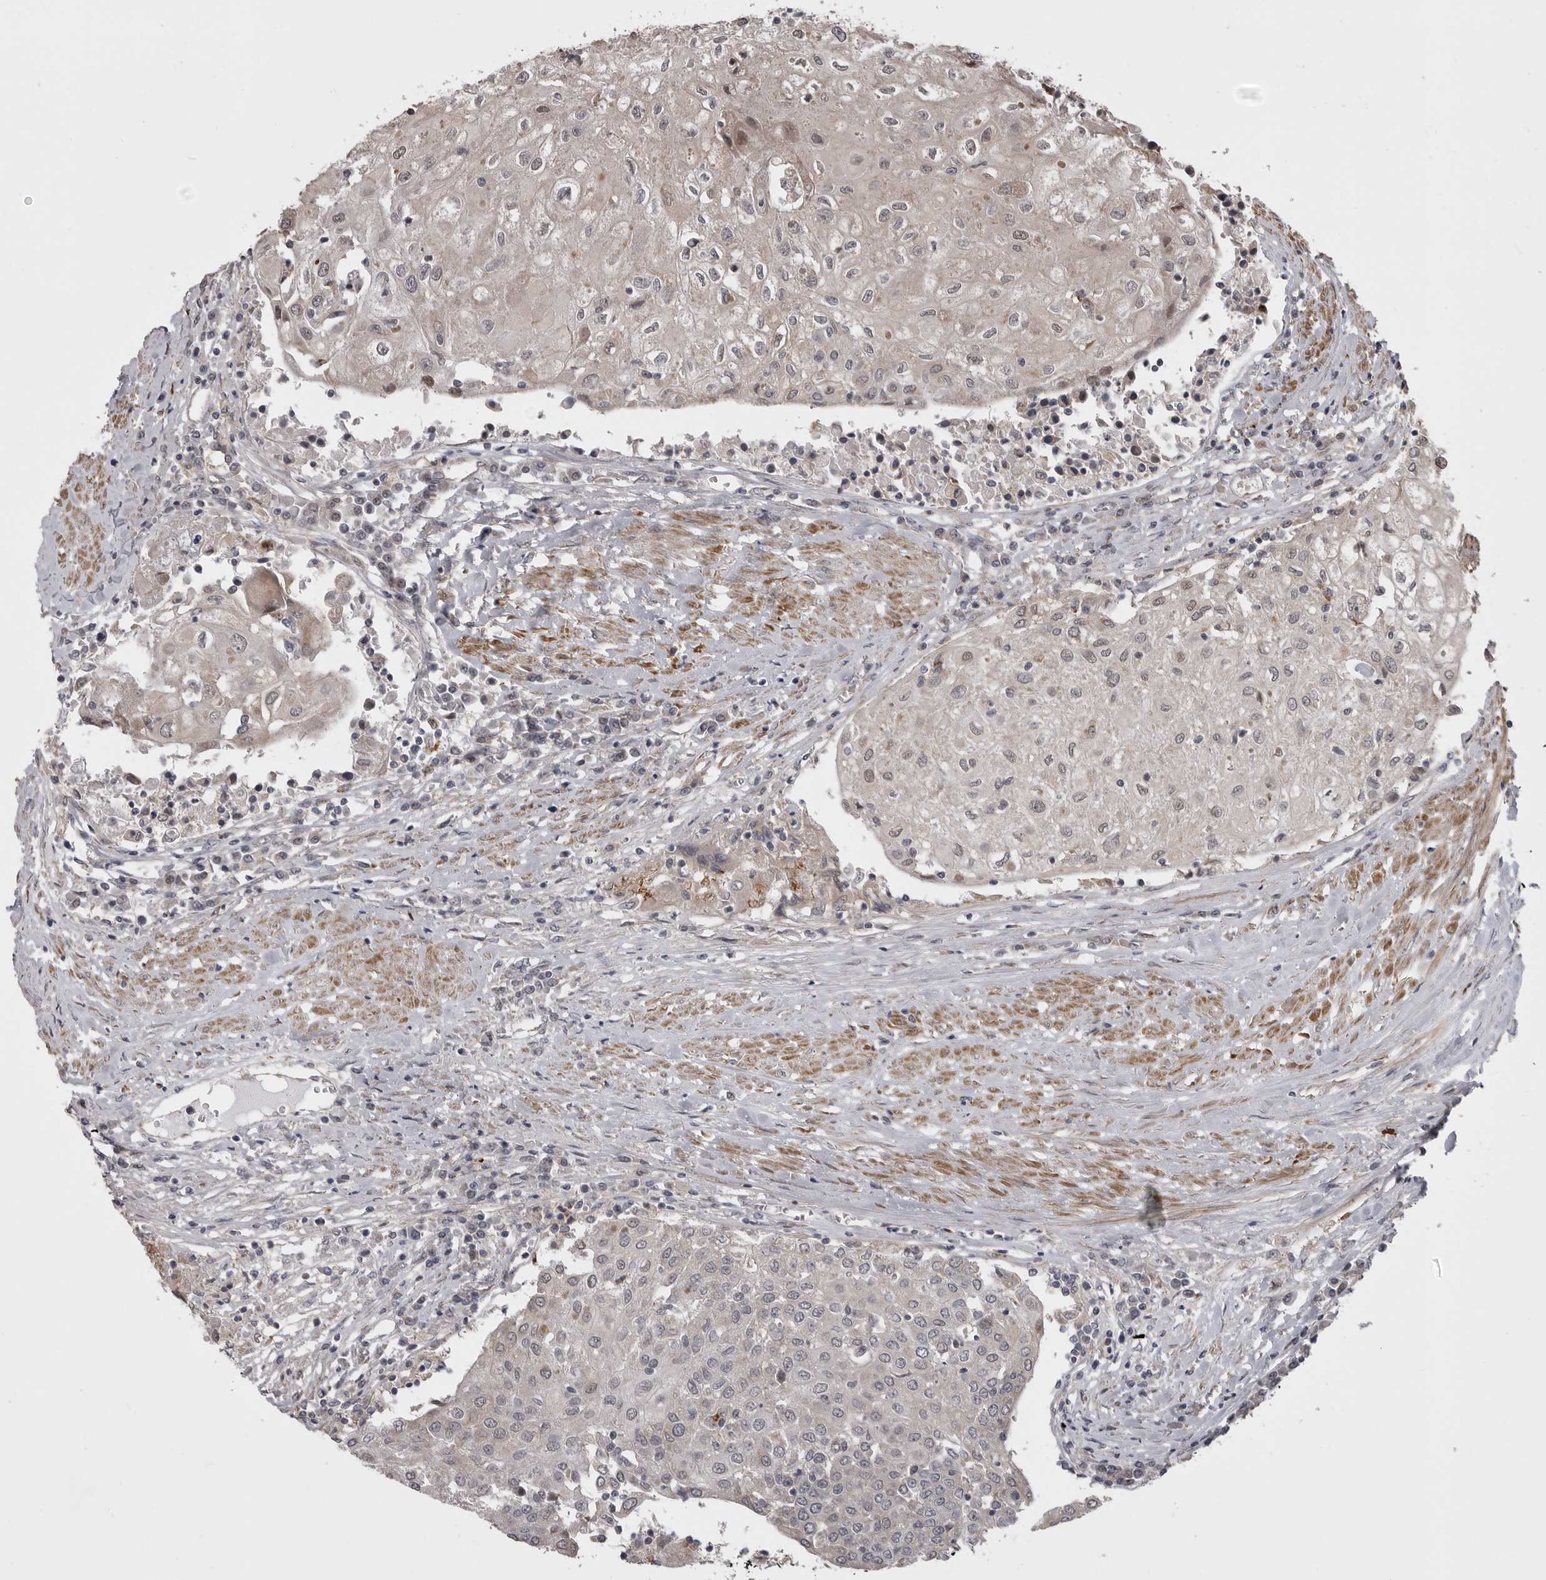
{"staining": {"intensity": "negative", "quantity": "none", "location": "none"}, "tissue": "urothelial cancer", "cell_type": "Tumor cells", "image_type": "cancer", "snomed": [{"axis": "morphology", "description": "Urothelial carcinoma, High grade"}, {"axis": "topography", "description": "Urinary bladder"}], "caption": "High power microscopy image of an immunohistochemistry histopathology image of urothelial carcinoma (high-grade), revealing no significant positivity in tumor cells.", "gene": "ZNRF1", "patient": {"sex": "female", "age": 85}}